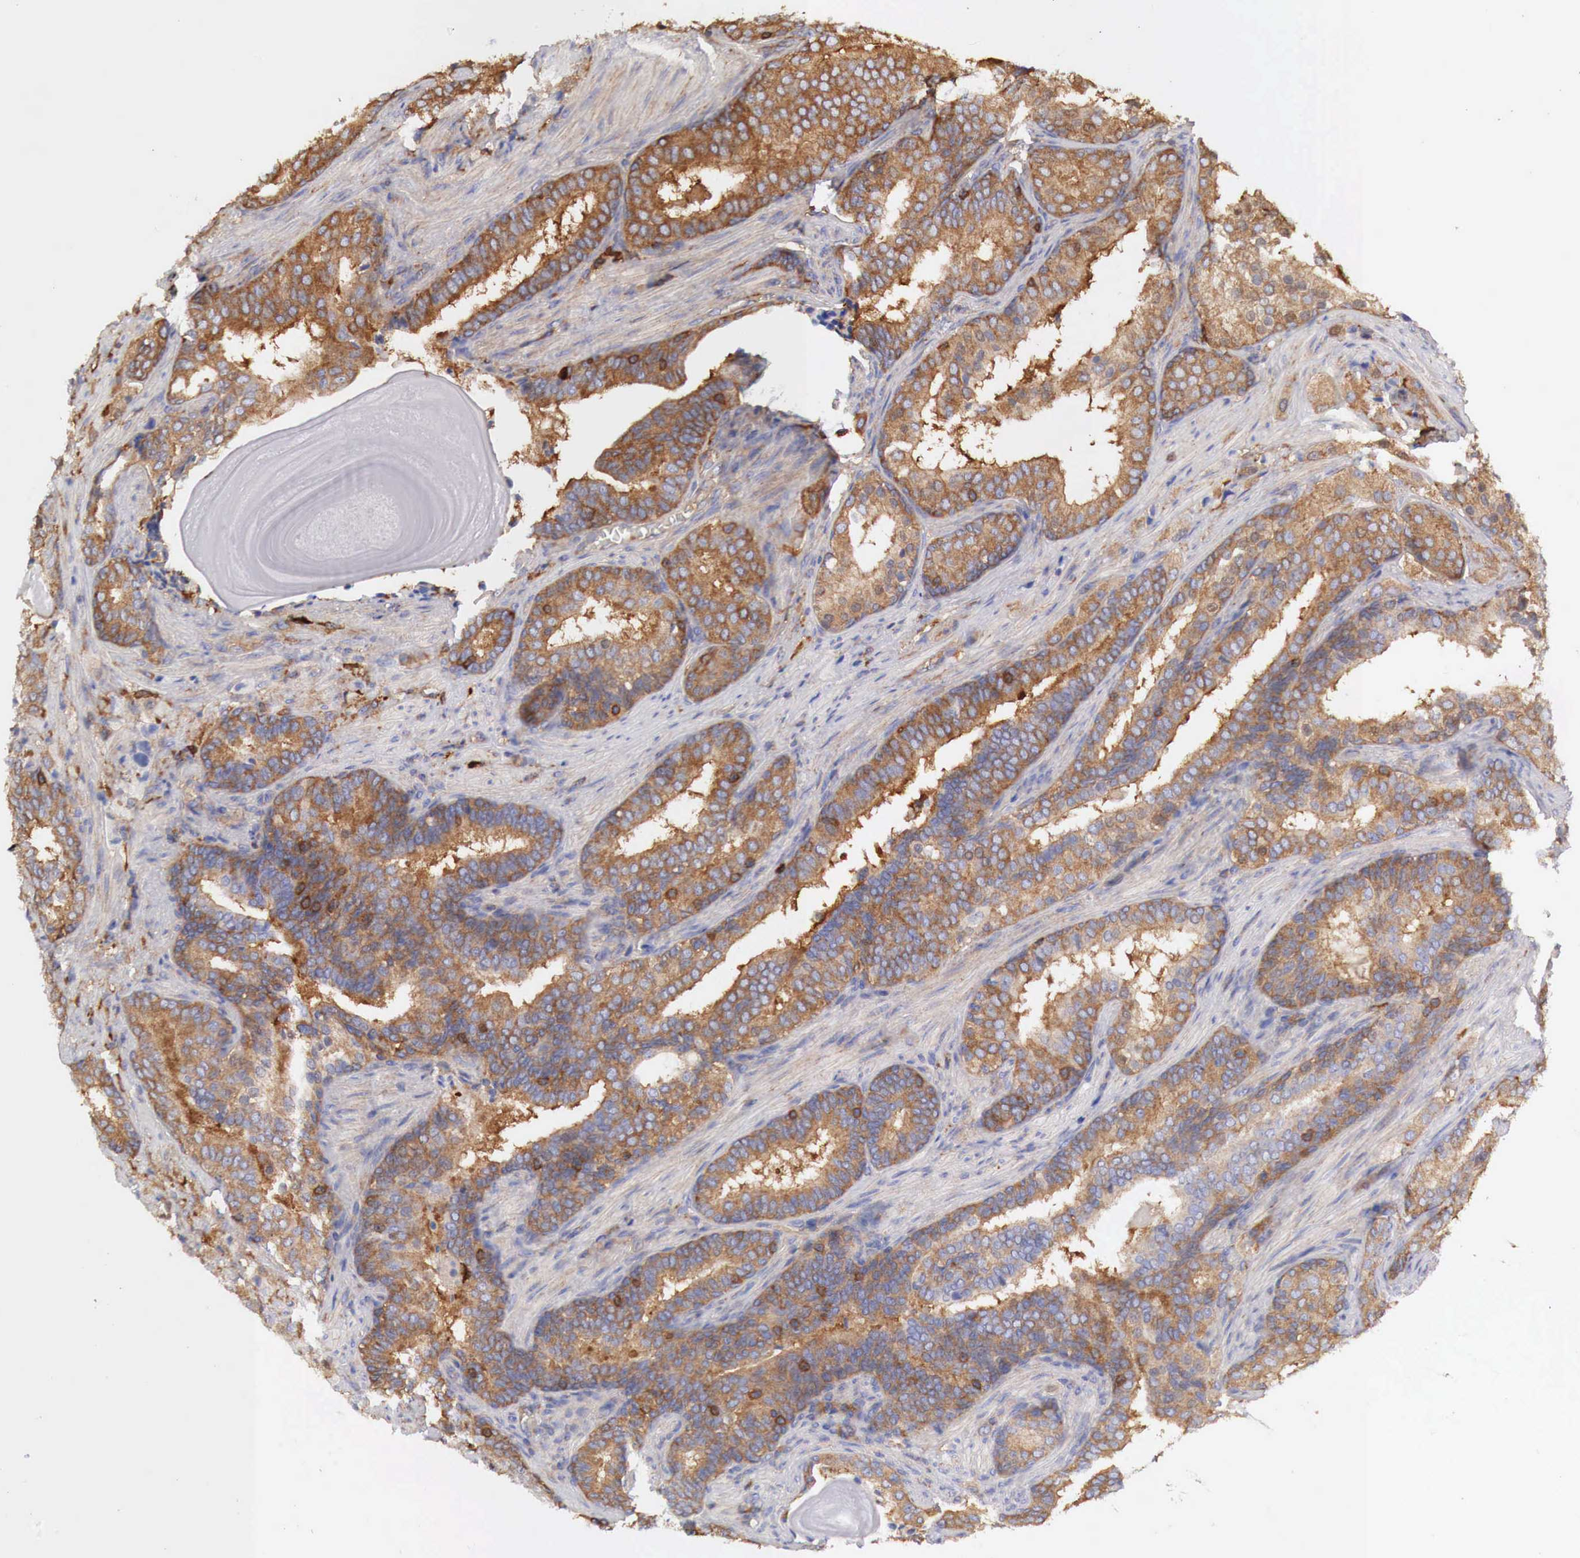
{"staining": {"intensity": "moderate", "quantity": ">75%", "location": "cytoplasmic/membranous"}, "tissue": "prostate cancer", "cell_type": "Tumor cells", "image_type": "cancer", "snomed": [{"axis": "morphology", "description": "Adenocarcinoma, Medium grade"}, {"axis": "topography", "description": "Prostate"}], "caption": "A medium amount of moderate cytoplasmic/membranous expression is identified in approximately >75% of tumor cells in prostate adenocarcinoma (medium-grade) tissue.", "gene": "G6PD", "patient": {"sex": "male", "age": 70}}